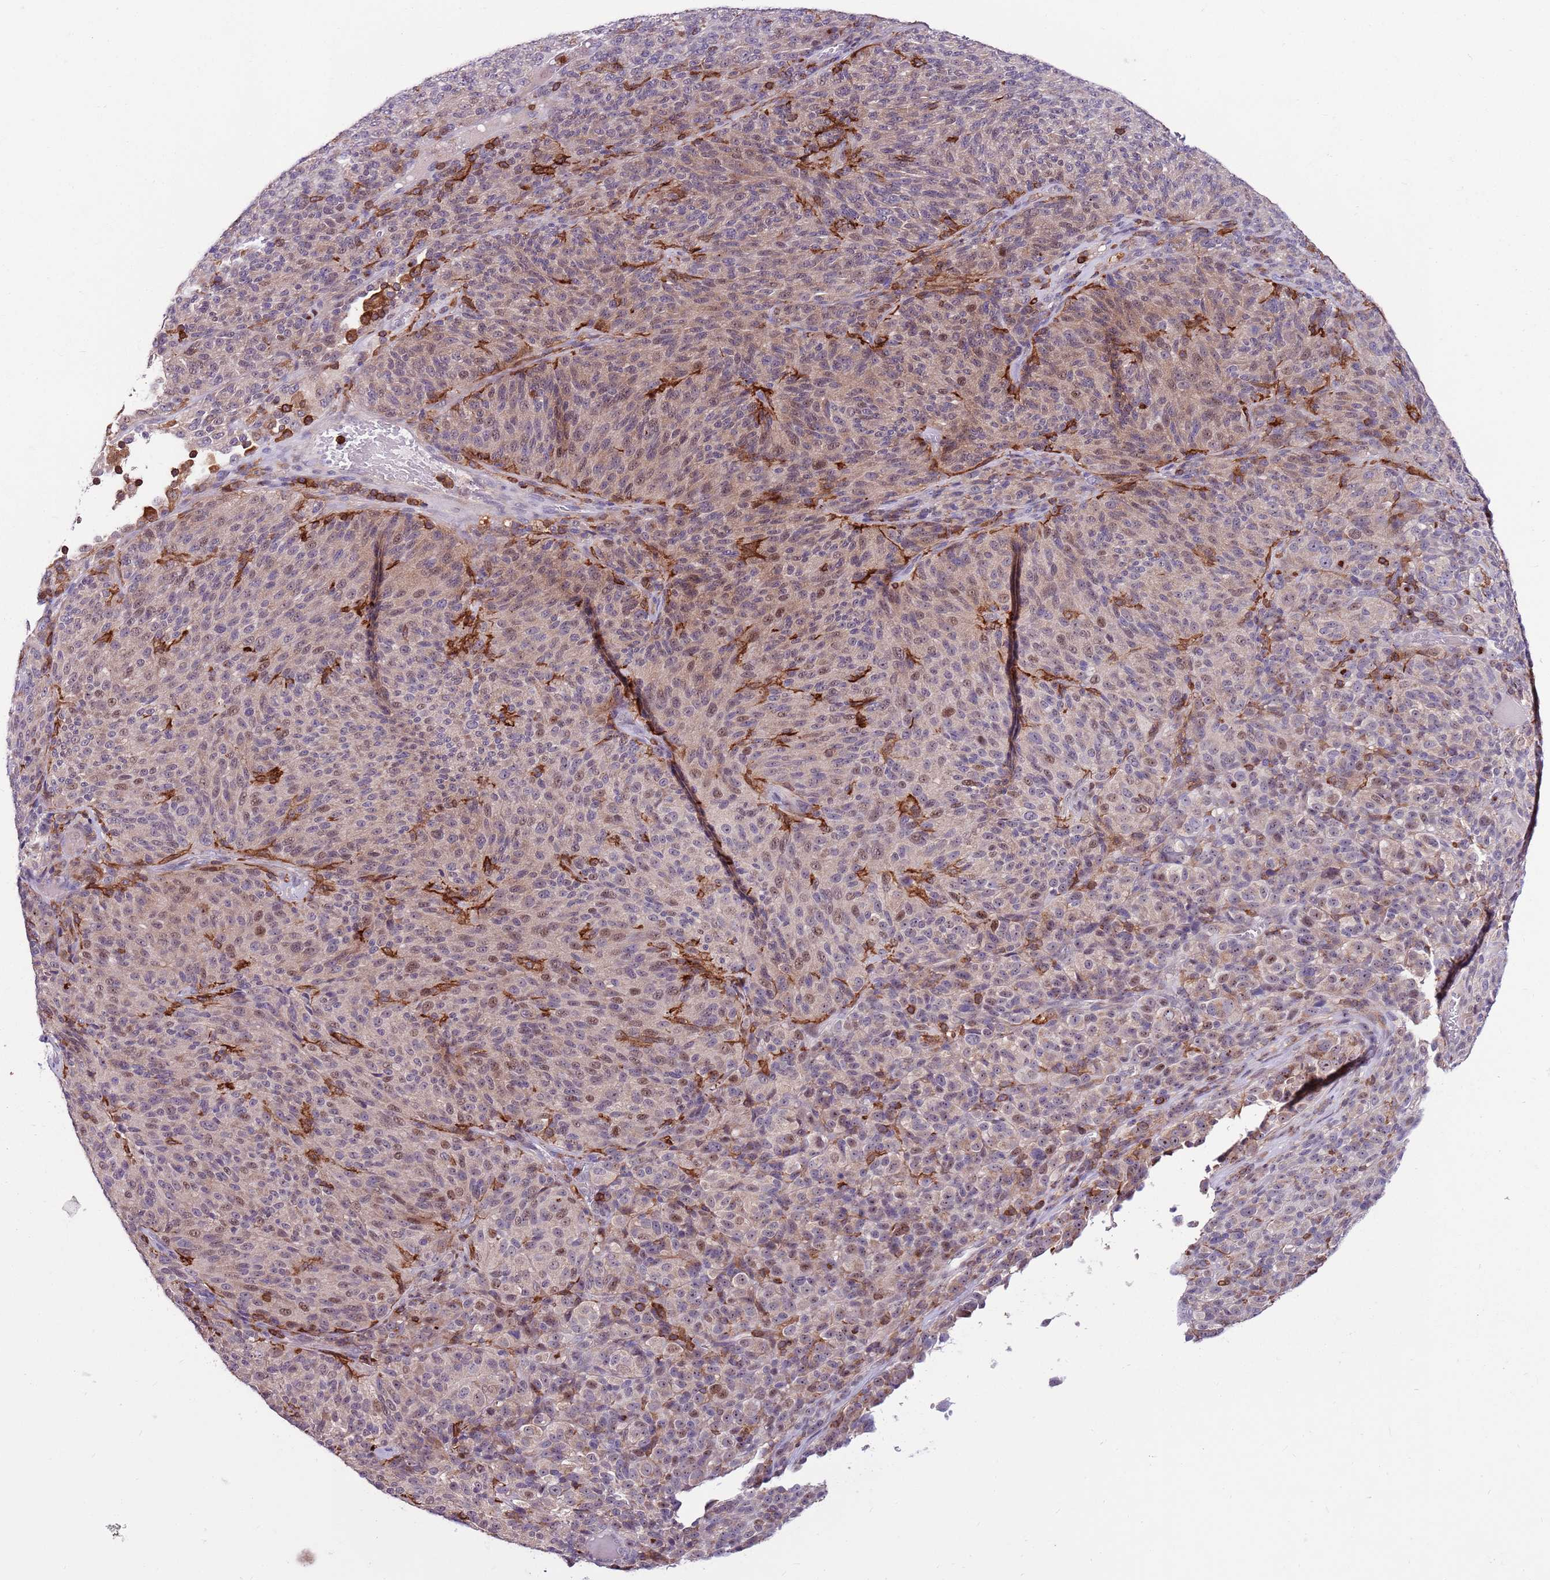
{"staining": {"intensity": "weak", "quantity": "25%-75%", "location": "cytoplasmic/membranous,nuclear"}, "tissue": "melanoma", "cell_type": "Tumor cells", "image_type": "cancer", "snomed": [{"axis": "morphology", "description": "Malignant melanoma, Metastatic site"}, {"axis": "topography", "description": "Brain"}], "caption": "Approximately 25%-75% of tumor cells in human malignant melanoma (metastatic site) reveal weak cytoplasmic/membranous and nuclear protein expression as visualized by brown immunohistochemical staining.", "gene": "ZSWIM1", "patient": {"sex": "female", "age": 56}}